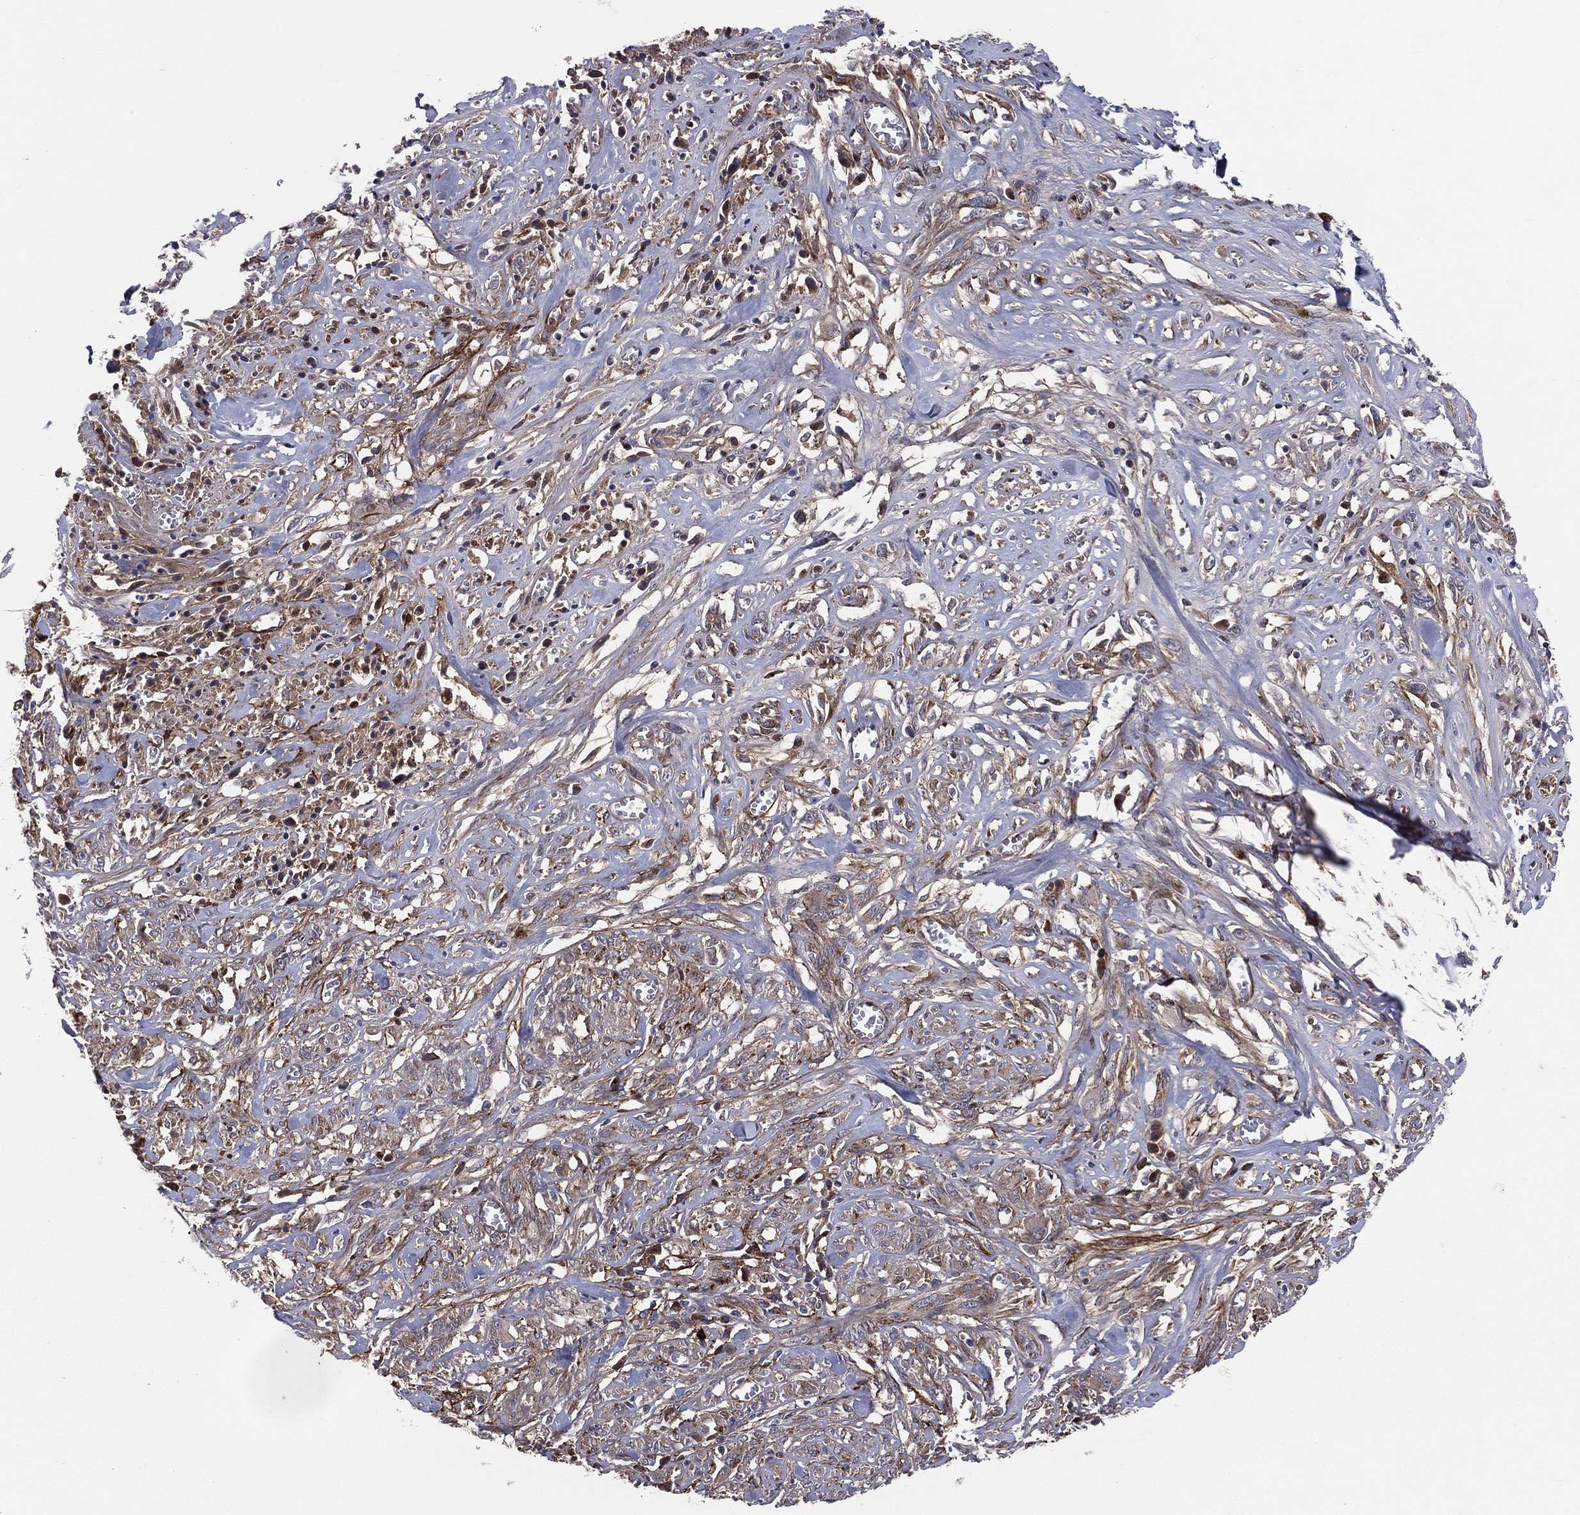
{"staining": {"intensity": "moderate", "quantity": ">75%", "location": "cytoplasmic/membranous"}, "tissue": "melanoma", "cell_type": "Tumor cells", "image_type": "cancer", "snomed": [{"axis": "morphology", "description": "Malignant melanoma, NOS"}, {"axis": "topography", "description": "Skin"}], "caption": "A histopathology image of melanoma stained for a protein exhibits moderate cytoplasmic/membranous brown staining in tumor cells.", "gene": "ENTPD1", "patient": {"sex": "female", "age": 91}}